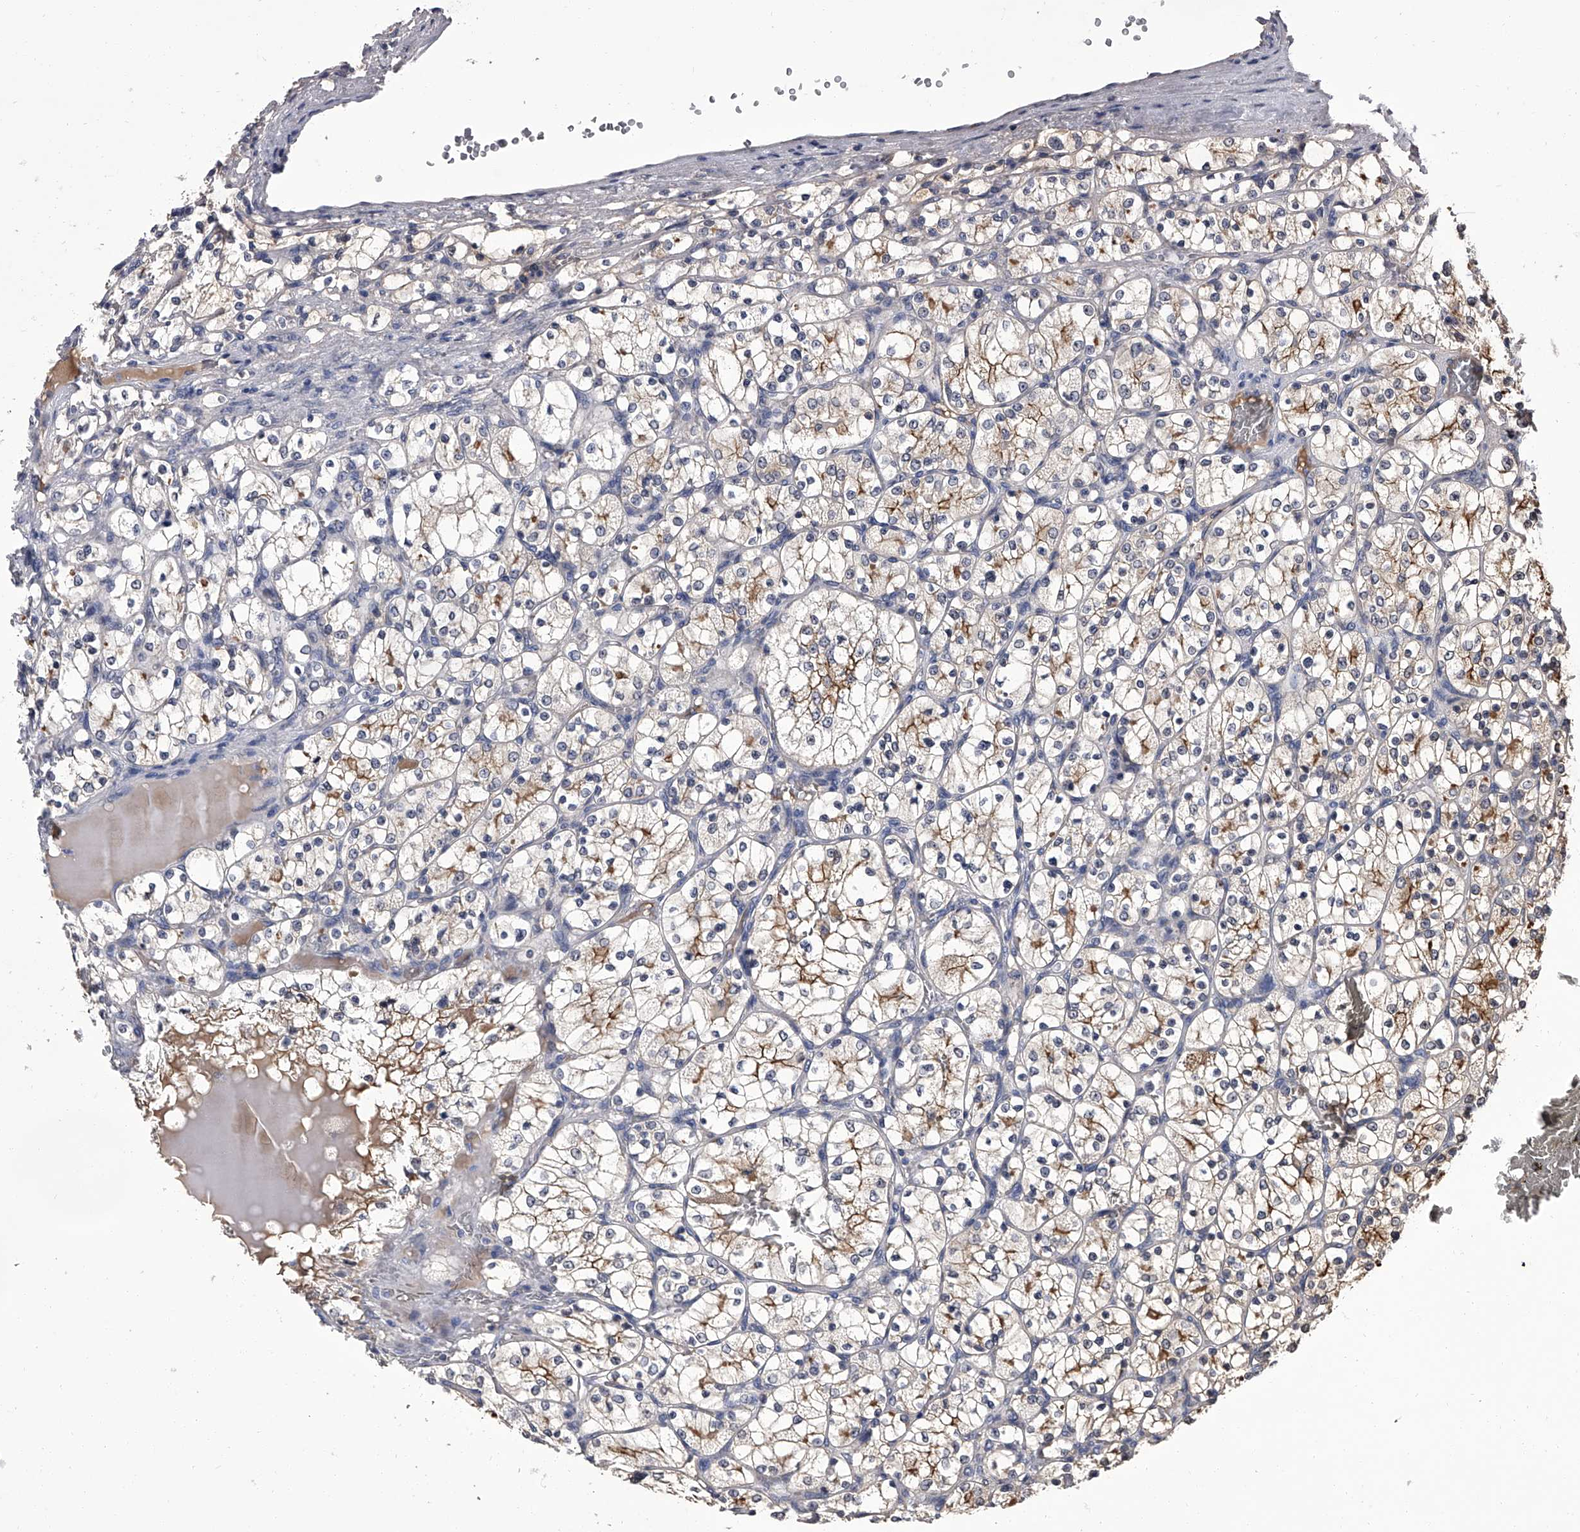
{"staining": {"intensity": "moderate", "quantity": "25%-75%", "location": "cytoplasmic/membranous"}, "tissue": "renal cancer", "cell_type": "Tumor cells", "image_type": "cancer", "snomed": [{"axis": "morphology", "description": "Adenocarcinoma, NOS"}, {"axis": "topography", "description": "Kidney"}], "caption": "The photomicrograph shows staining of renal adenocarcinoma, revealing moderate cytoplasmic/membranous protein positivity (brown color) within tumor cells.", "gene": "SLC18B1", "patient": {"sex": "female", "age": 69}}